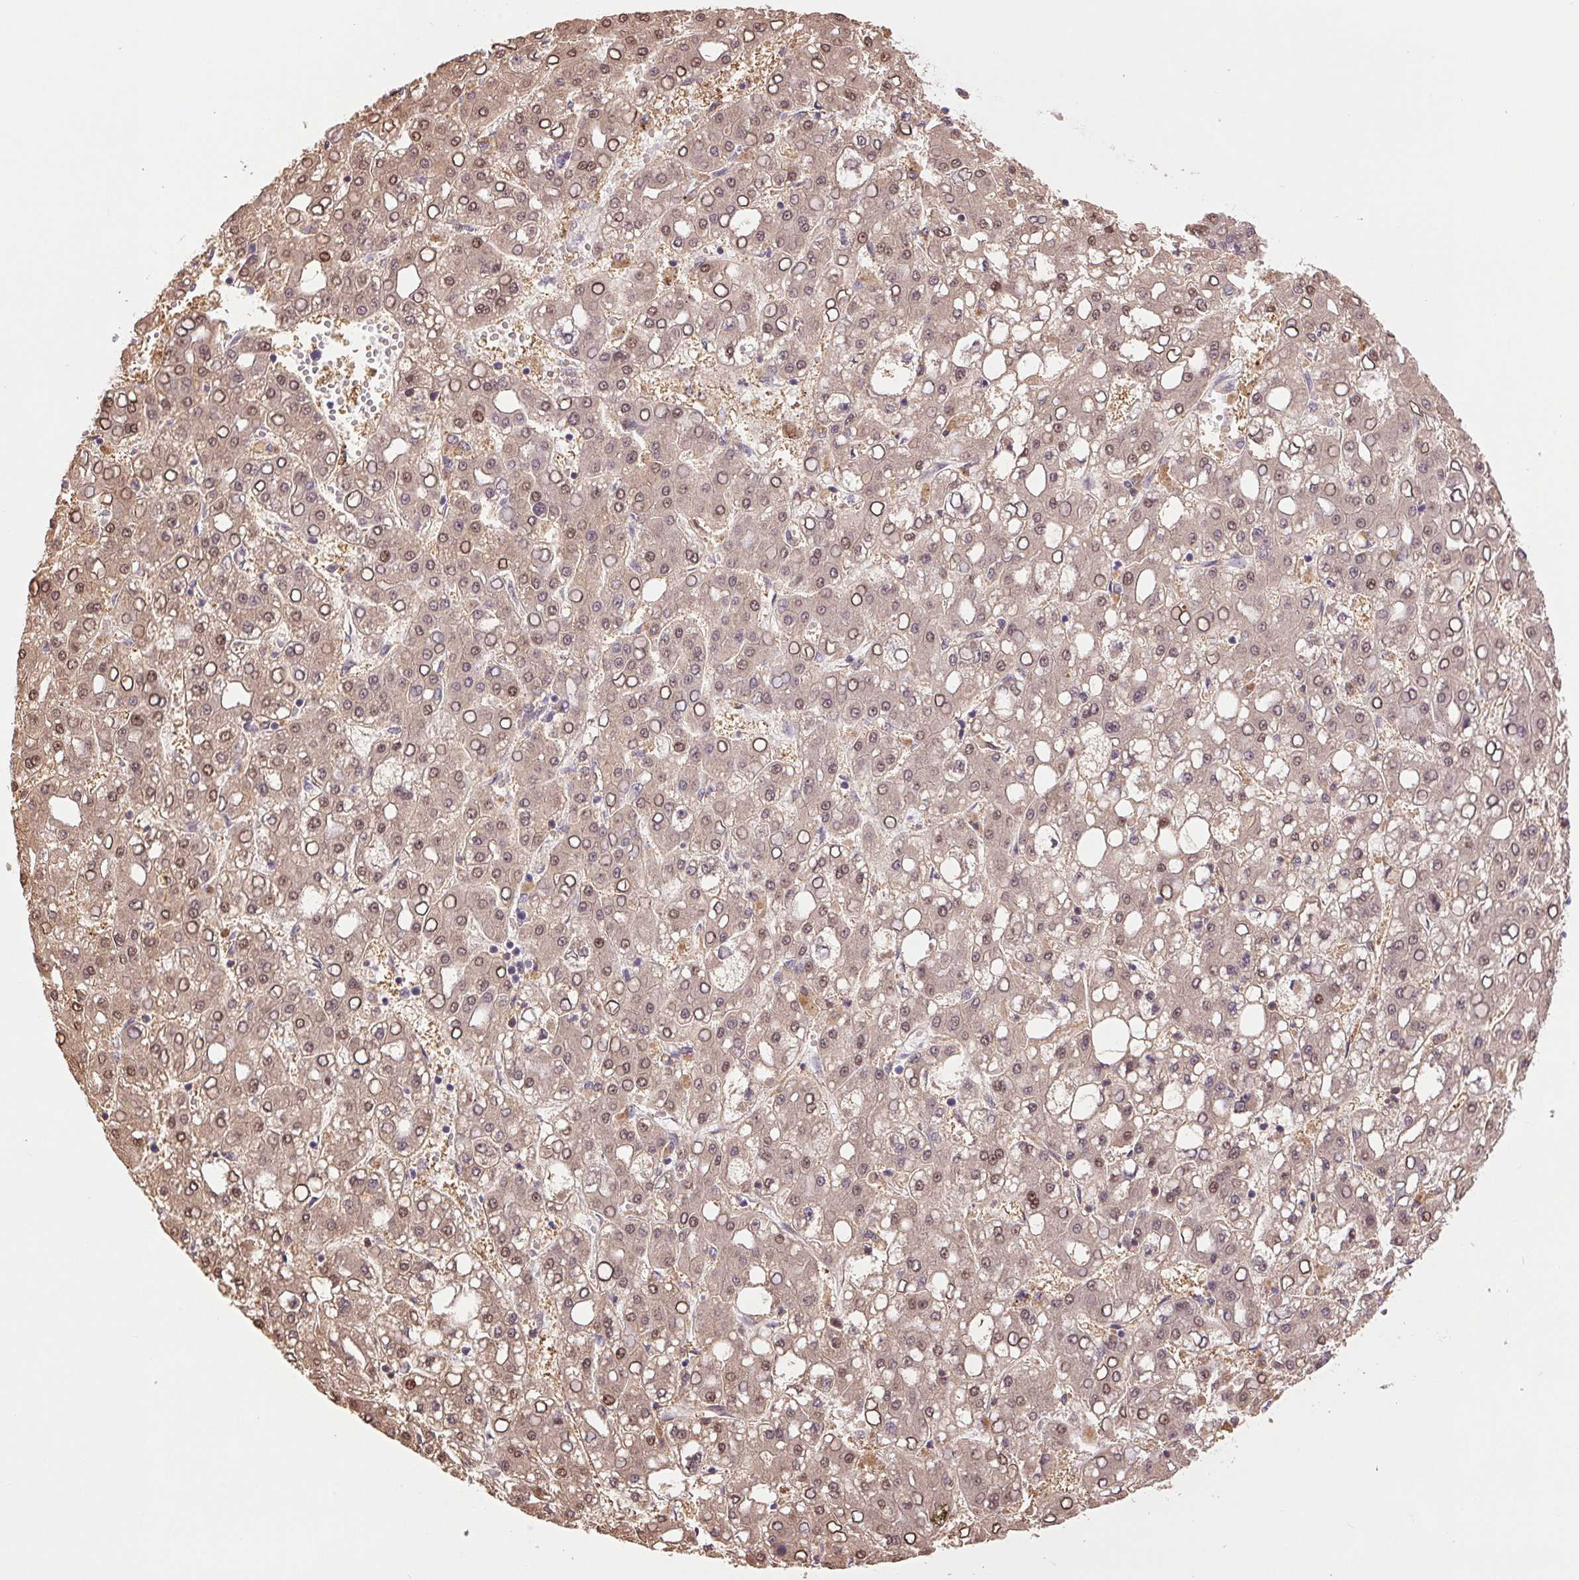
{"staining": {"intensity": "weak", "quantity": ">75%", "location": "cytoplasmic/membranous,nuclear"}, "tissue": "liver cancer", "cell_type": "Tumor cells", "image_type": "cancer", "snomed": [{"axis": "morphology", "description": "Carcinoma, Hepatocellular, NOS"}, {"axis": "topography", "description": "Liver"}], "caption": "Immunohistochemical staining of human liver hepatocellular carcinoma exhibits weak cytoplasmic/membranous and nuclear protein positivity in about >75% of tumor cells.", "gene": "DGUOK", "patient": {"sex": "male", "age": 65}}